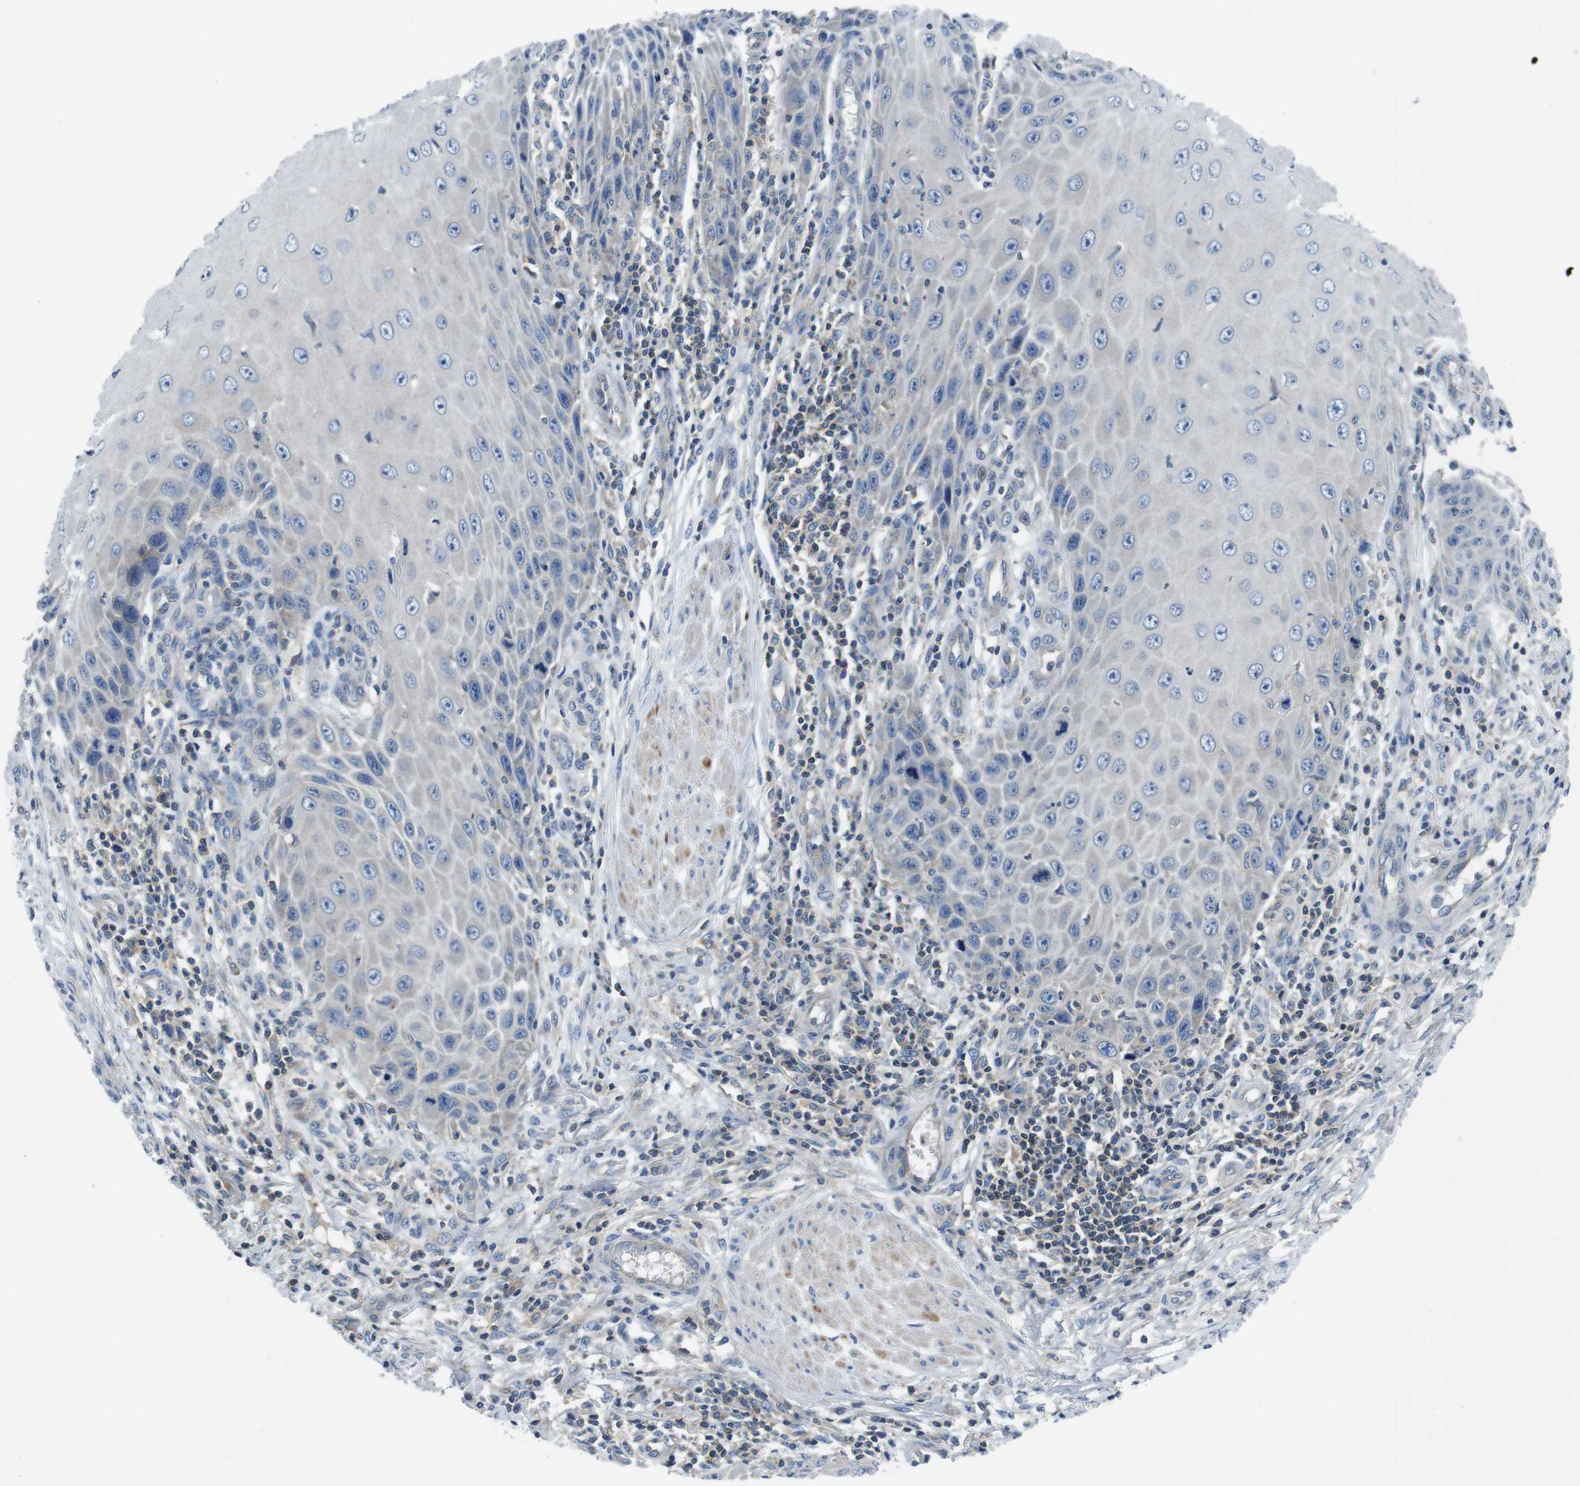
{"staining": {"intensity": "negative", "quantity": "none", "location": "none"}, "tissue": "skin cancer", "cell_type": "Tumor cells", "image_type": "cancer", "snomed": [{"axis": "morphology", "description": "Squamous cell carcinoma, NOS"}, {"axis": "topography", "description": "Skin"}], "caption": "High magnification brightfield microscopy of squamous cell carcinoma (skin) stained with DAB (3,3'-diaminobenzidine) (brown) and counterstained with hematoxylin (blue): tumor cells show no significant positivity.", "gene": "PIK3CD", "patient": {"sex": "female", "age": 73}}